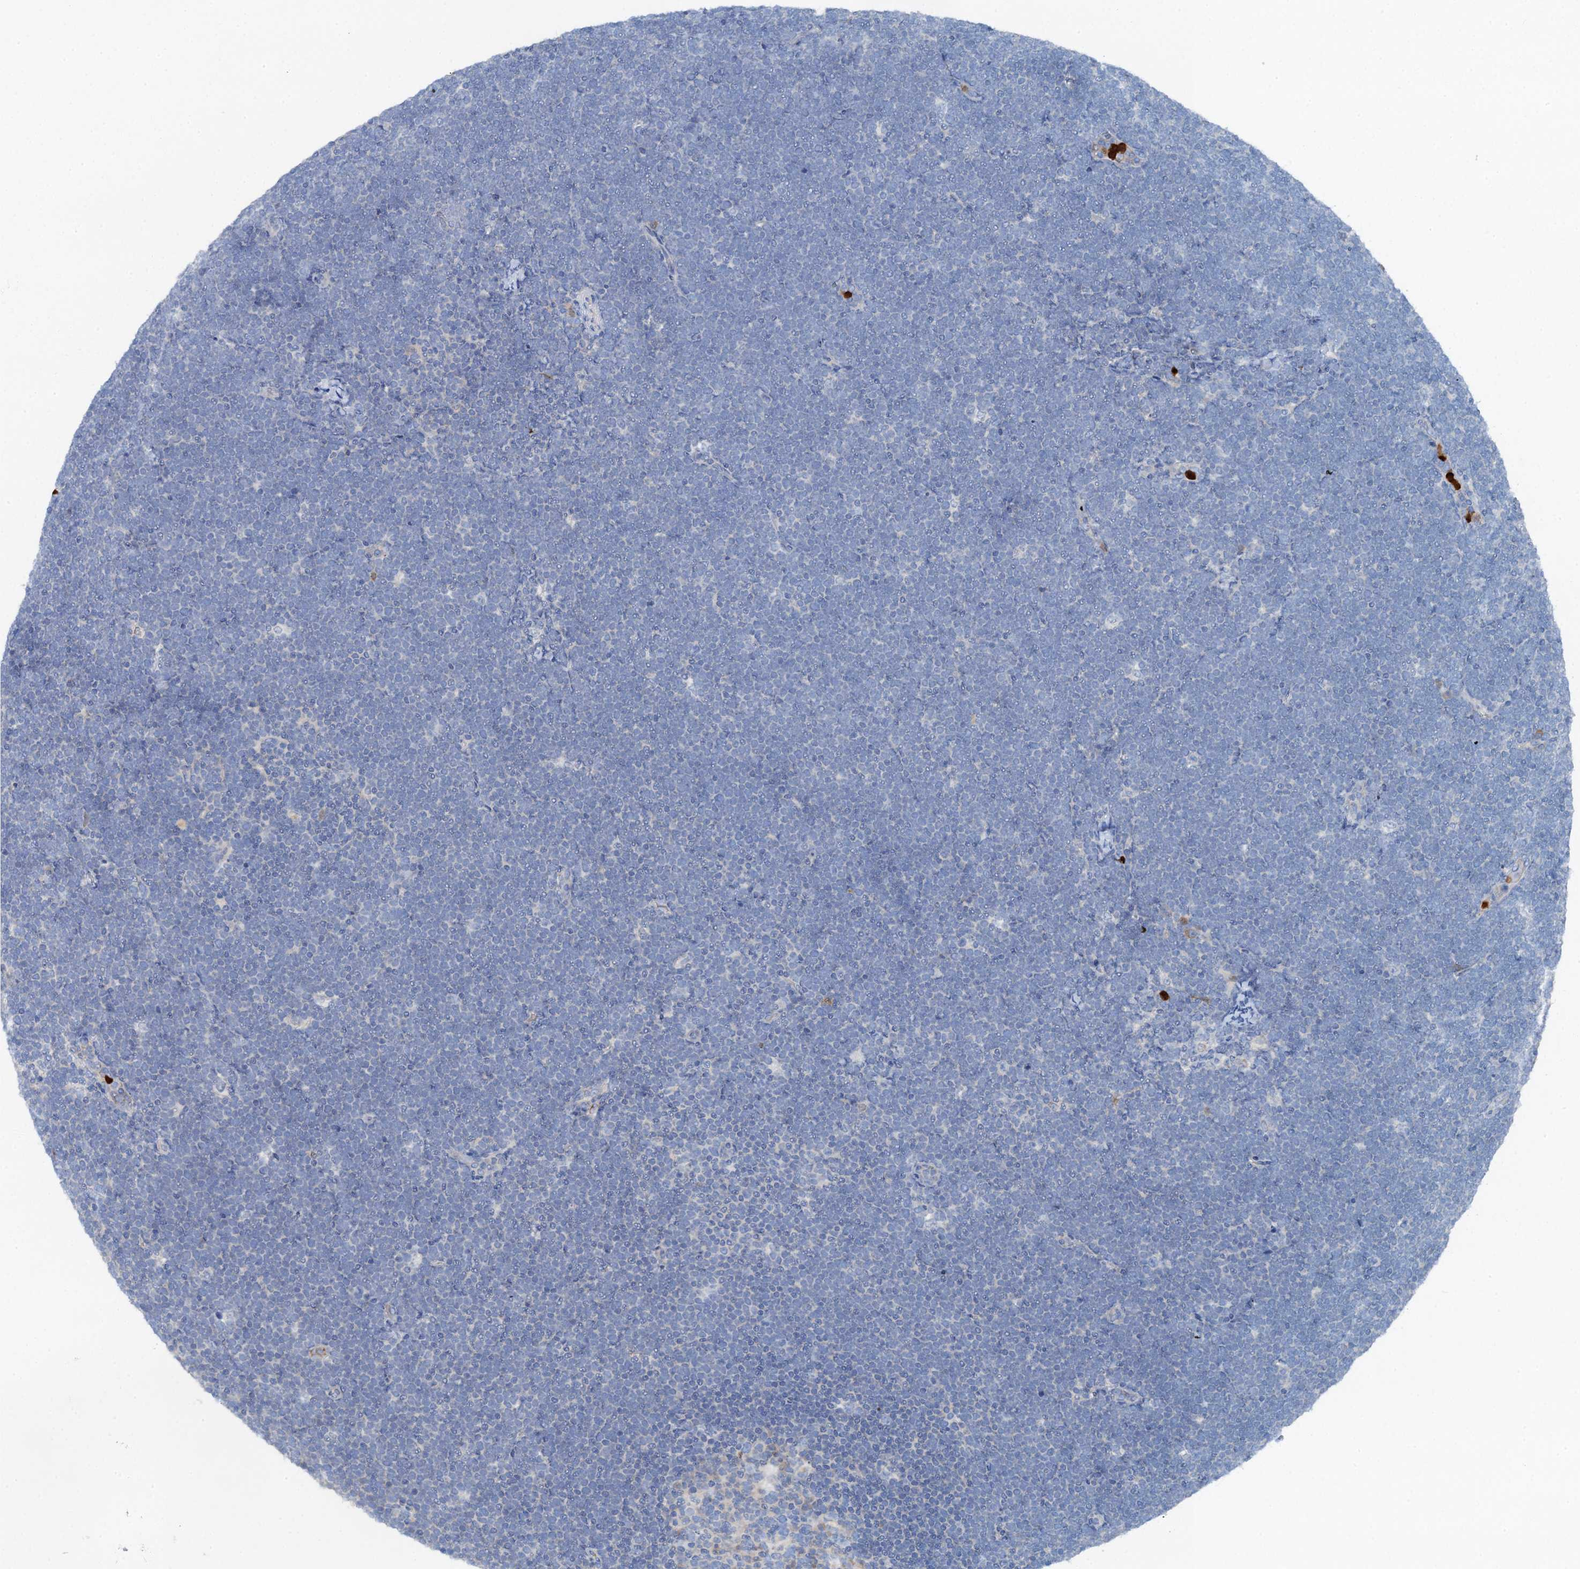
{"staining": {"intensity": "negative", "quantity": "none", "location": "none"}, "tissue": "lymphoma", "cell_type": "Tumor cells", "image_type": "cancer", "snomed": [{"axis": "morphology", "description": "Malignant lymphoma, non-Hodgkin's type, High grade"}, {"axis": "topography", "description": "Lymph node"}], "caption": "This is an IHC micrograph of human lymphoma. There is no positivity in tumor cells.", "gene": "OTOA", "patient": {"sex": "male", "age": 13}}